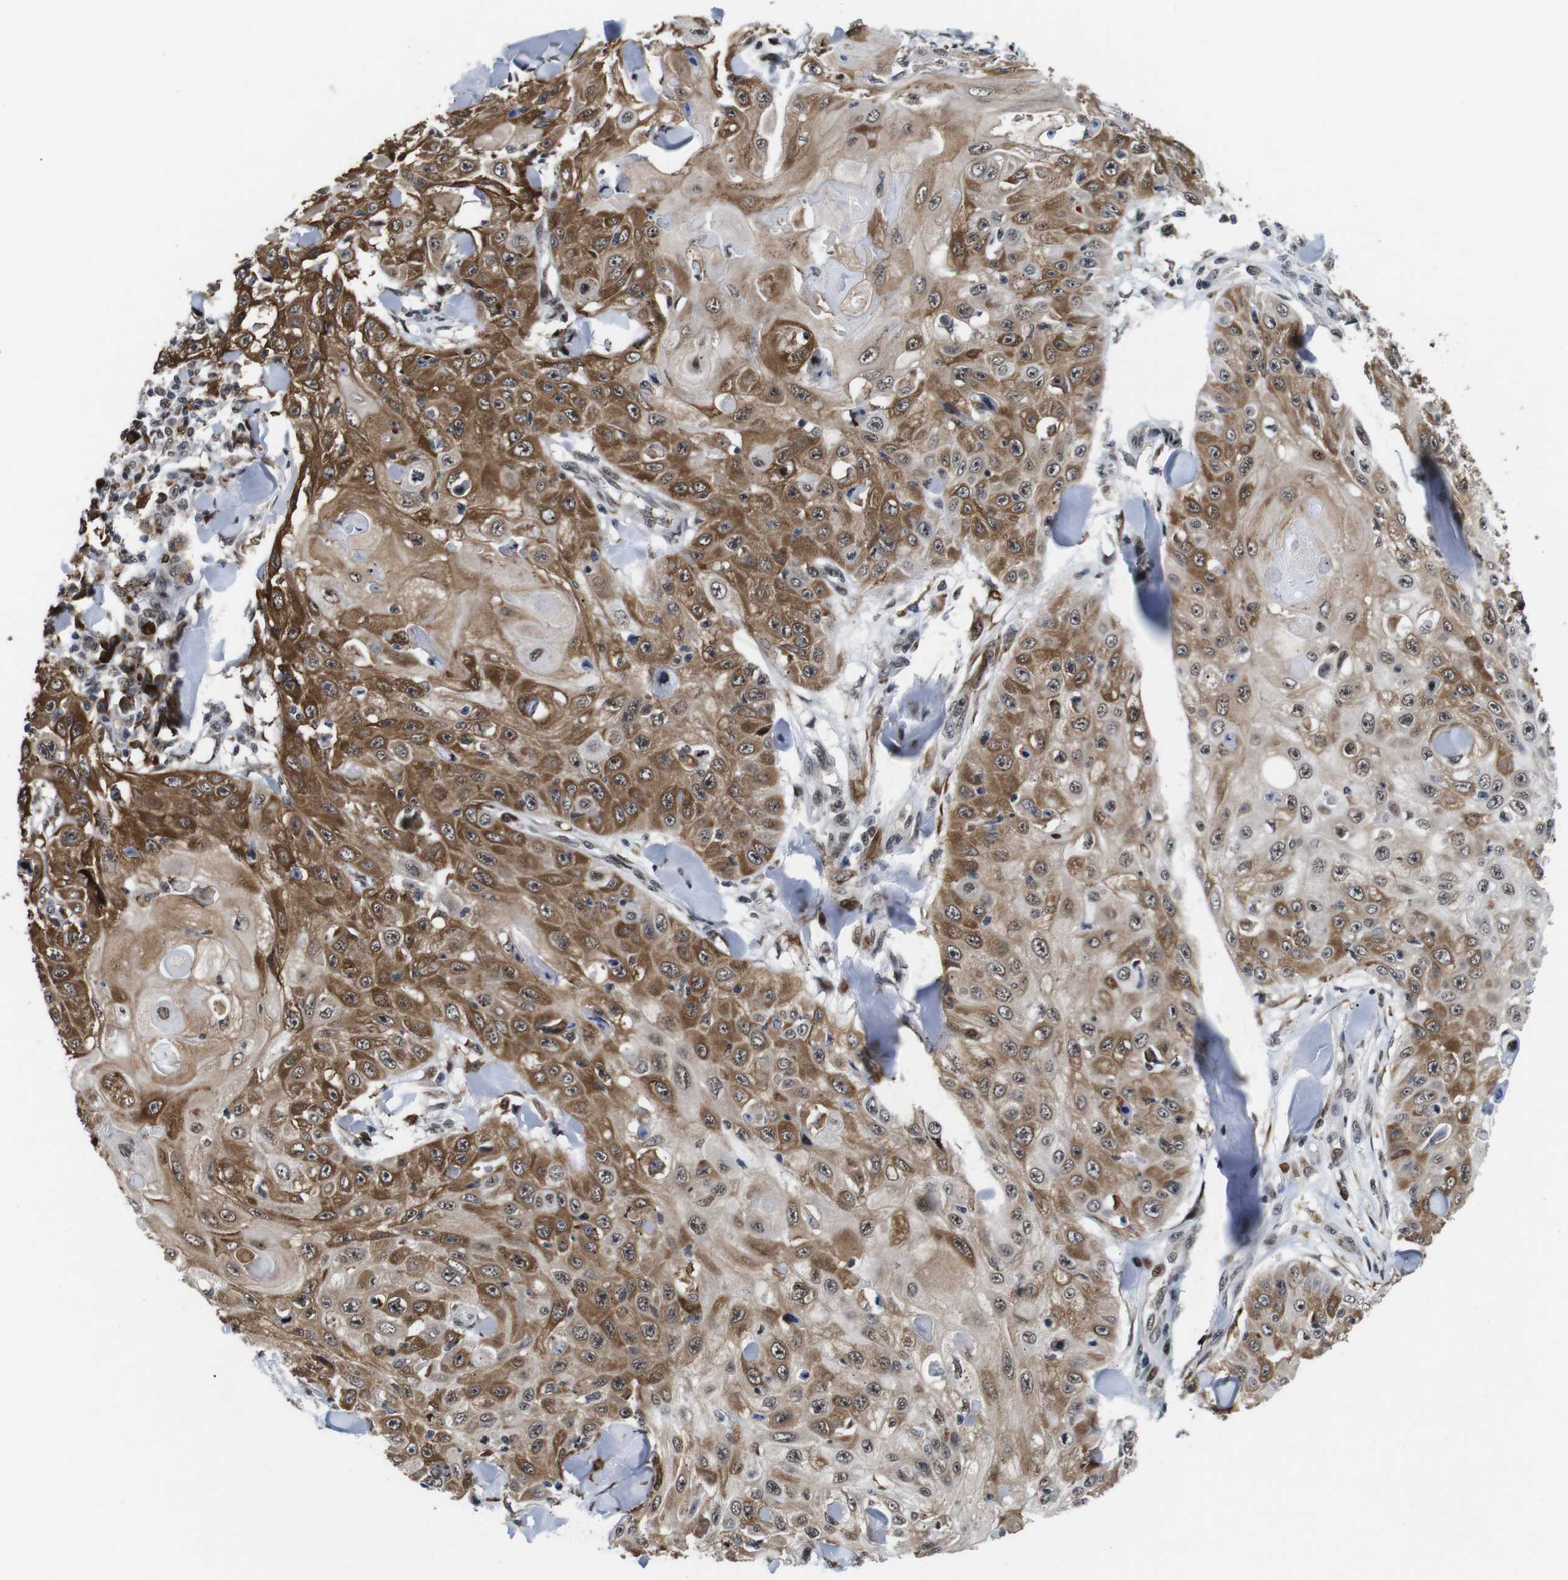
{"staining": {"intensity": "moderate", "quantity": ">75%", "location": "cytoplasmic/membranous,nuclear"}, "tissue": "skin cancer", "cell_type": "Tumor cells", "image_type": "cancer", "snomed": [{"axis": "morphology", "description": "Squamous cell carcinoma, NOS"}, {"axis": "topography", "description": "Skin"}], "caption": "Immunohistochemical staining of human skin cancer shows medium levels of moderate cytoplasmic/membranous and nuclear protein positivity in about >75% of tumor cells.", "gene": "EIF4G1", "patient": {"sex": "male", "age": 86}}